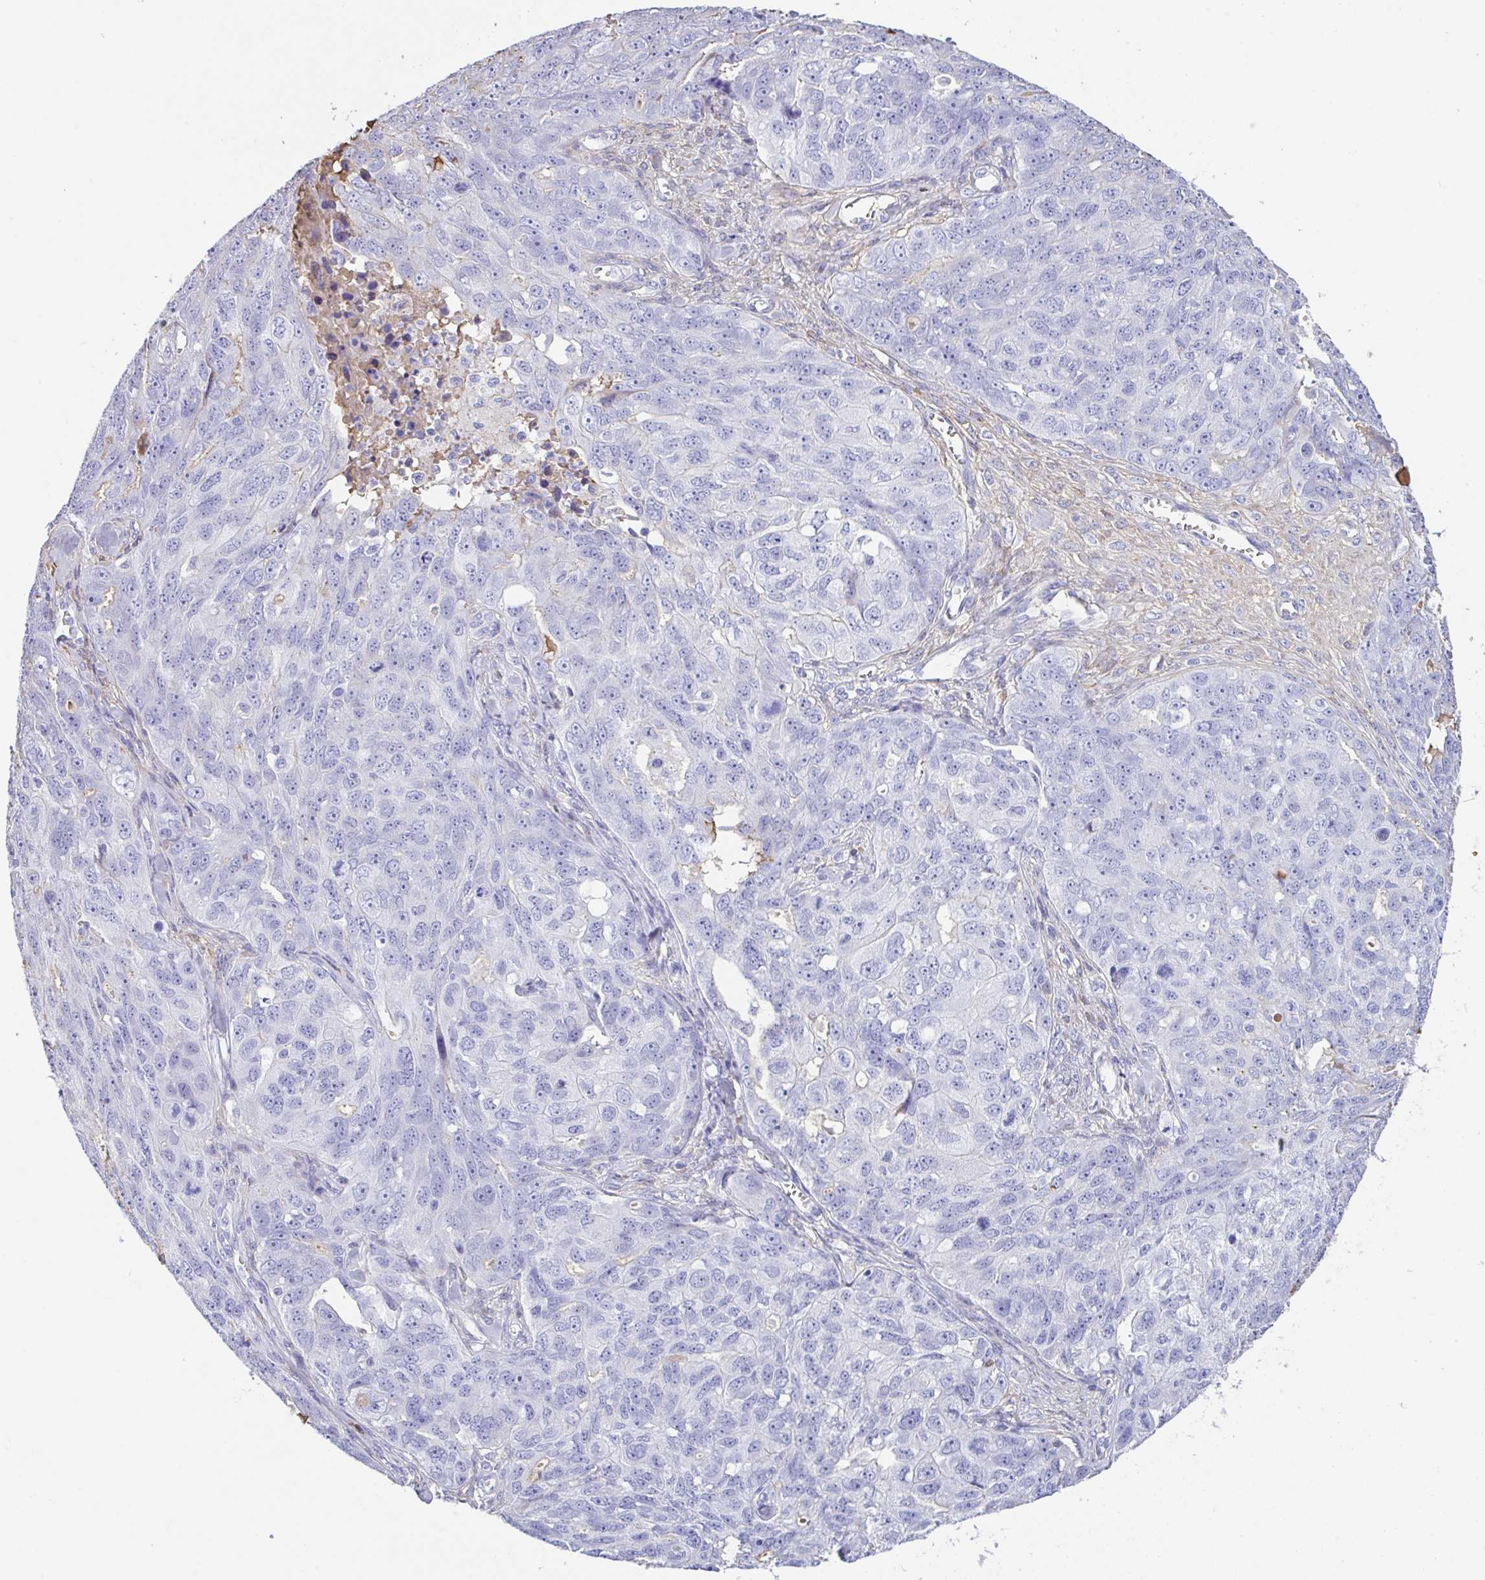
{"staining": {"intensity": "negative", "quantity": "none", "location": "none"}, "tissue": "ovarian cancer", "cell_type": "Tumor cells", "image_type": "cancer", "snomed": [{"axis": "morphology", "description": "Carcinoma, endometroid"}, {"axis": "topography", "description": "Ovary"}], "caption": "An immunohistochemistry (IHC) image of ovarian endometroid carcinoma is shown. There is no staining in tumor cells of ovarian endometroid carcinoma.", "gene": "HOXC12", "patient": {"sex": "female", "age": 70}}